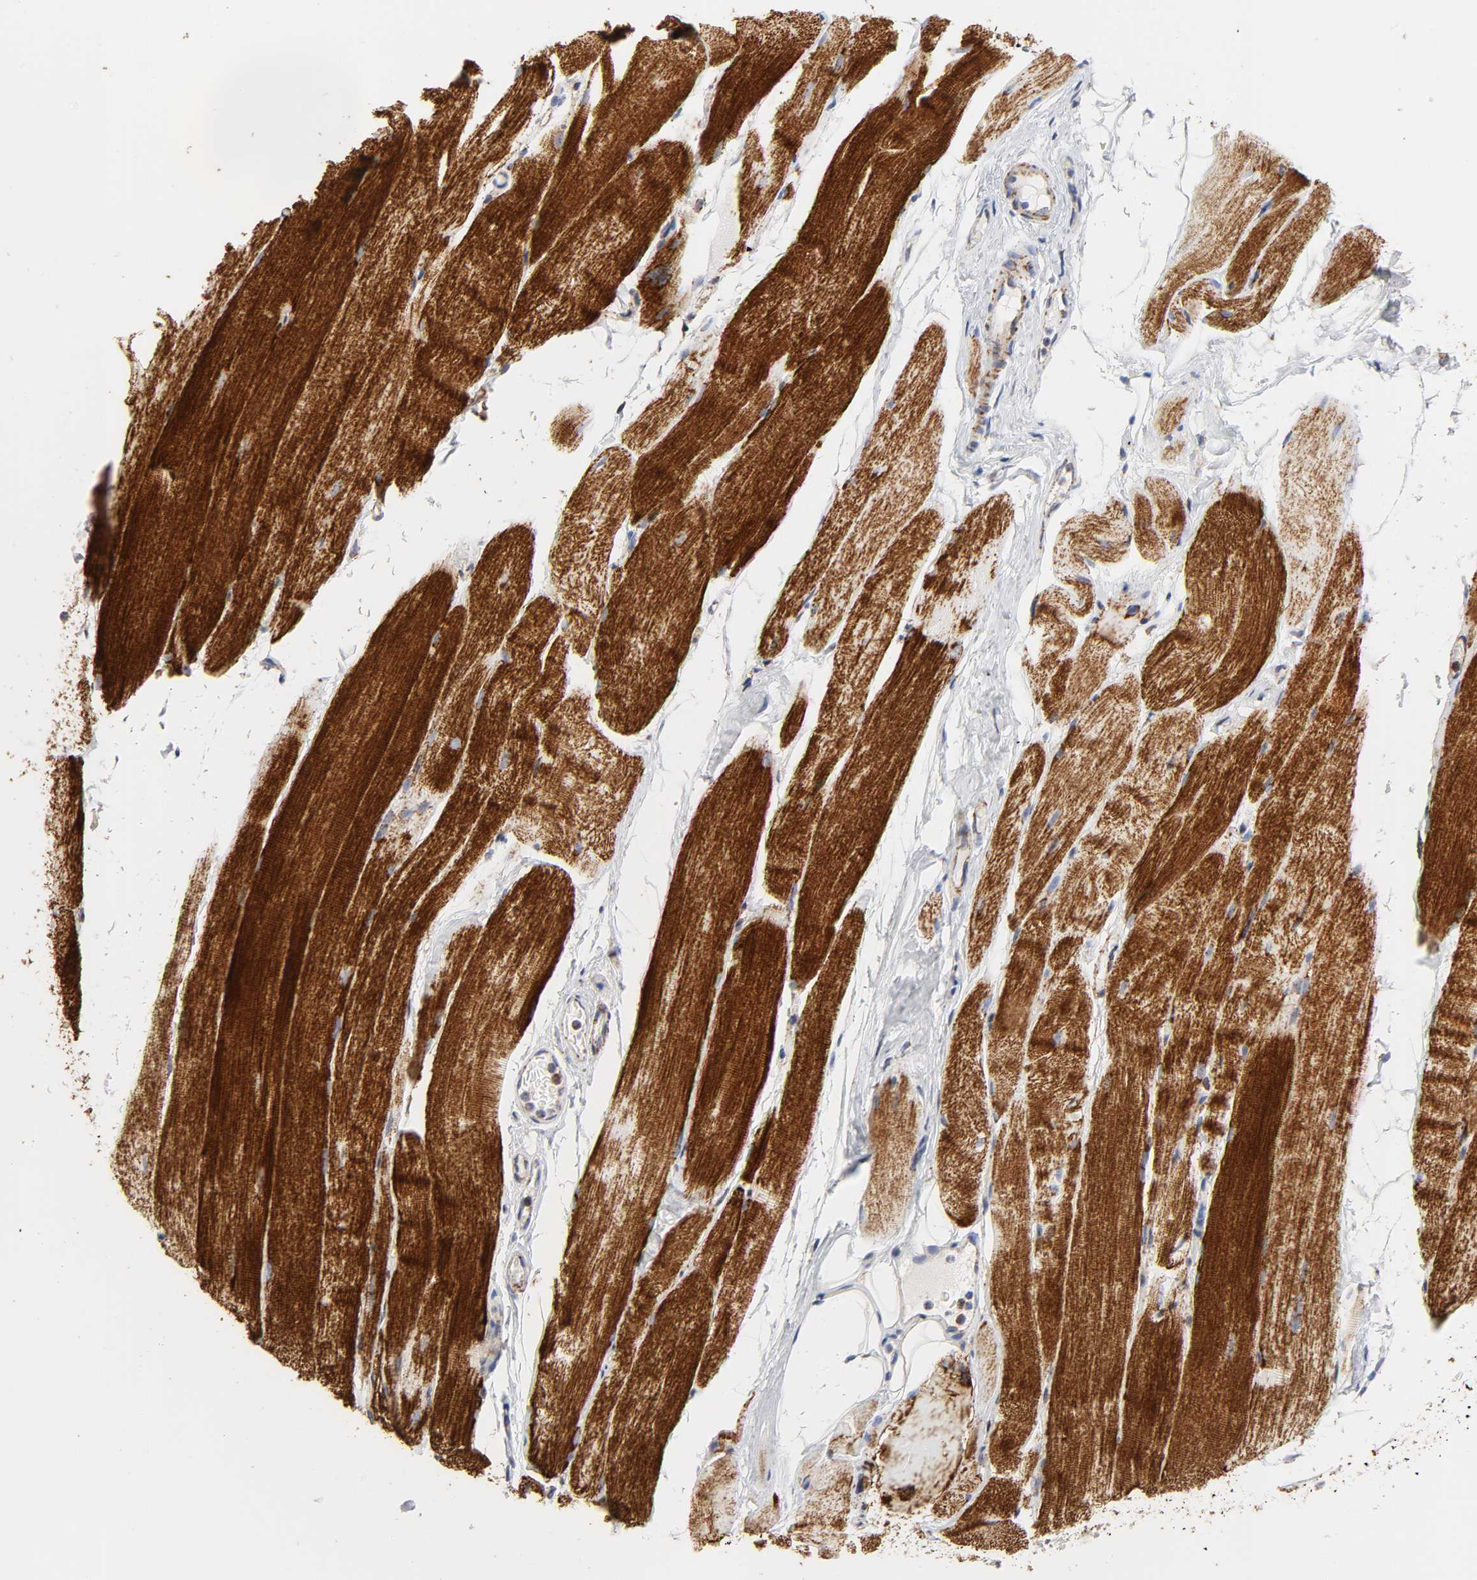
{"staining": {"intensity": "strong", "quantity": ">75%", "location": "cytoplasmic/membranous"}, "tissue": "skeletal muscle", "cell_type": "Myocytes", "image_type": "normal", "snomed": [{"axis": "morphology", "description": "Normal tissue, NOS"}, {"axis": "topography", "description": "Skeletal muscle"}, {"axis": "topography", "description": "Parathyroid gland"}], "caption": "Protein expression analysis of benign human skeletal muscle reveals strong cytoplasmic/membranous expression in about >75% of myocytes.", "gene": "CYCS", "patient": {"sex": "female", "age": 37}}